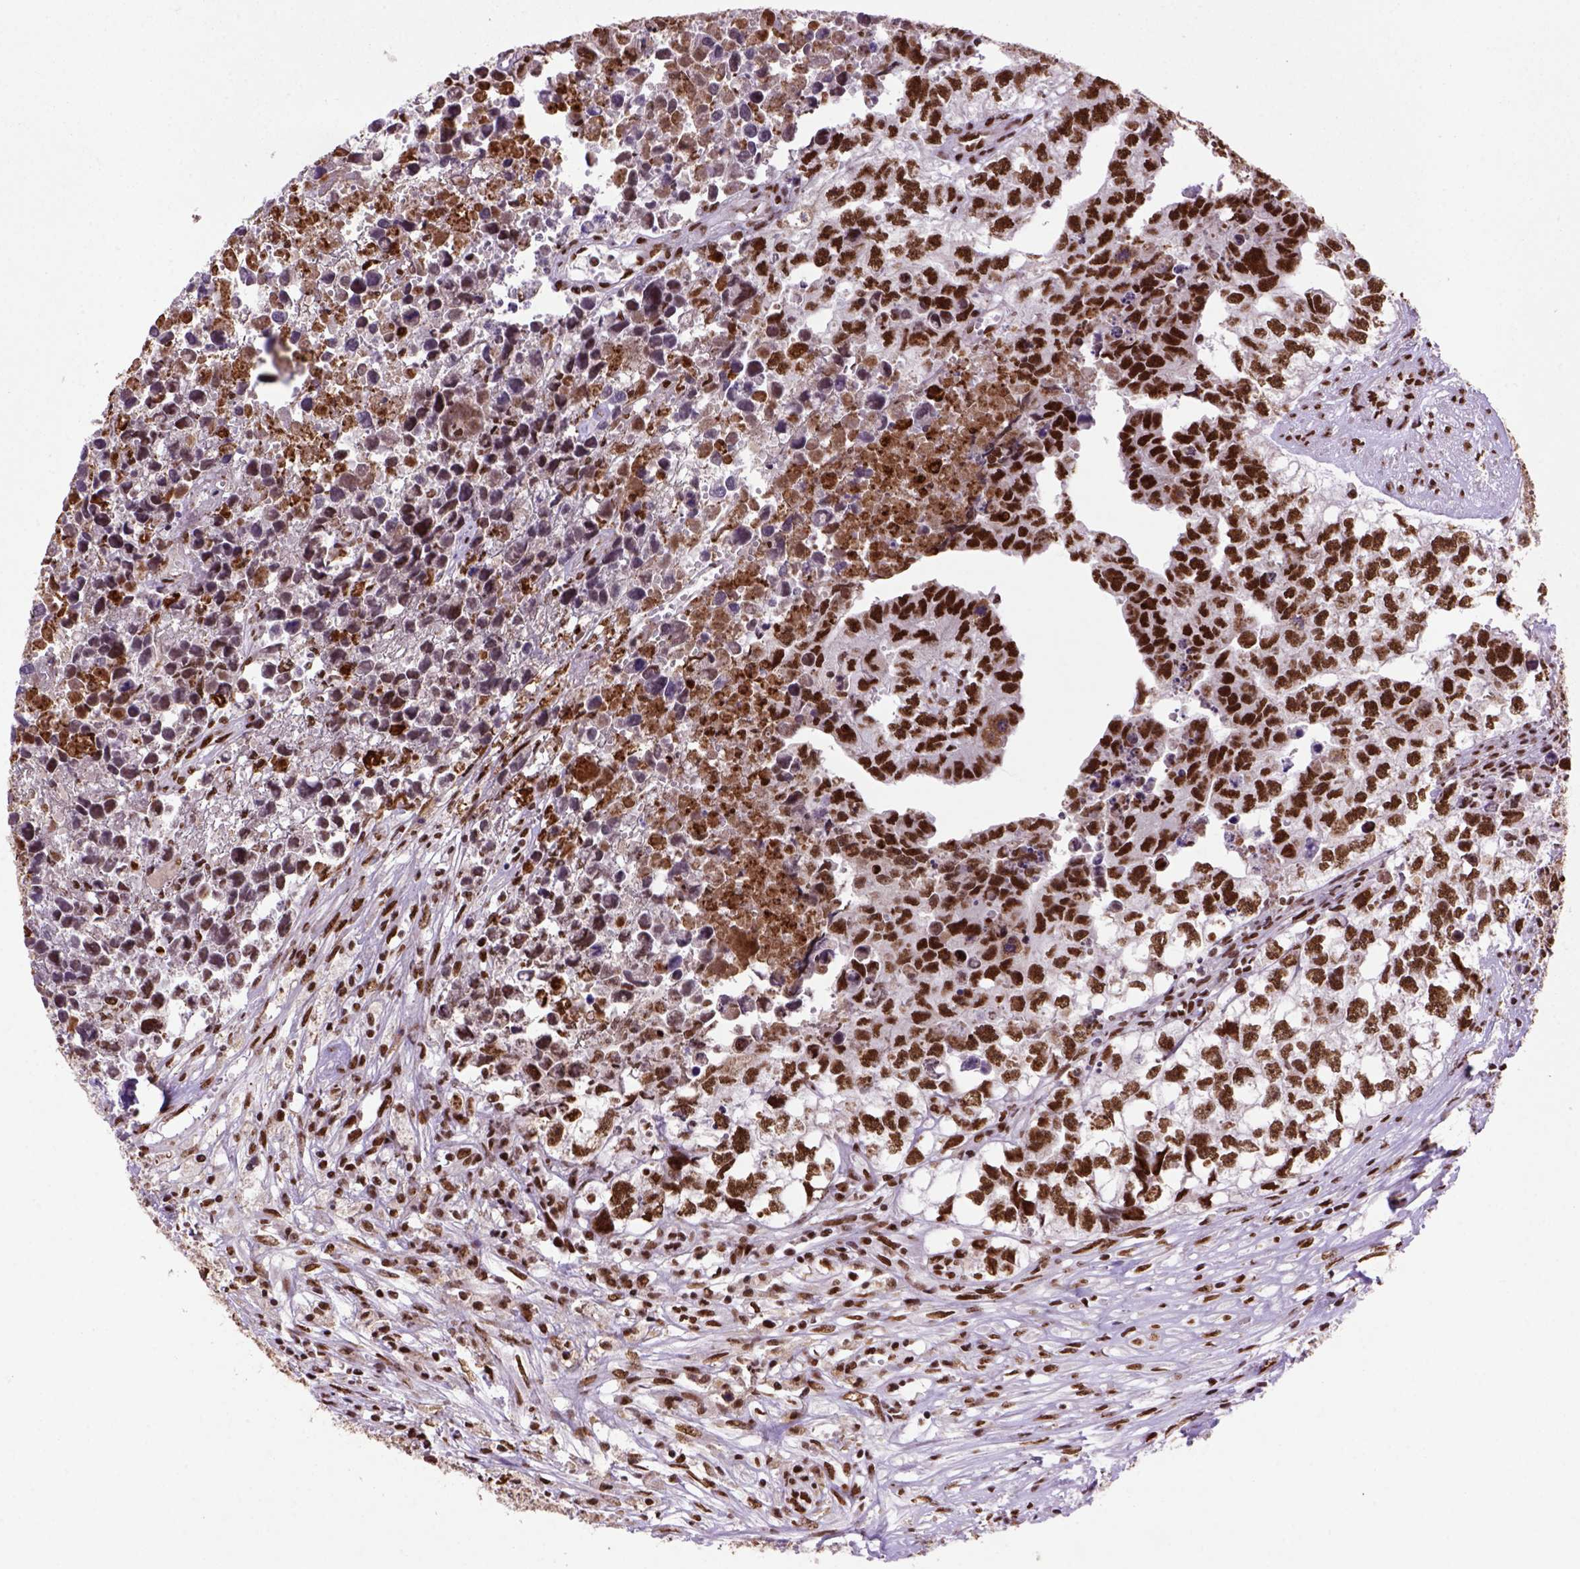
{"staining": {"intensity": "moderate", "quantity": ">75%", "location": "nuclear"}, "tissue": "testis cancer", "cell_type": "Tumor cells", "image_type": "cancer", "snomed": [{"axis": "morphology", "description": "Carcinoma, Embryonal, NOS"}, {"axis": "morphology", "description": "Teratoma, malignant, NOS"}, {"axis": "topography", "description": "Testis"}], "caption": "Protein positivity by immunohistochemistry (IHC) reveals moderate nuclear positivity in about >75% of tumor cells in testis malignant teratoma.", "gene": "NSMCE2", "patient": {"sex": "male", "age": 44}}